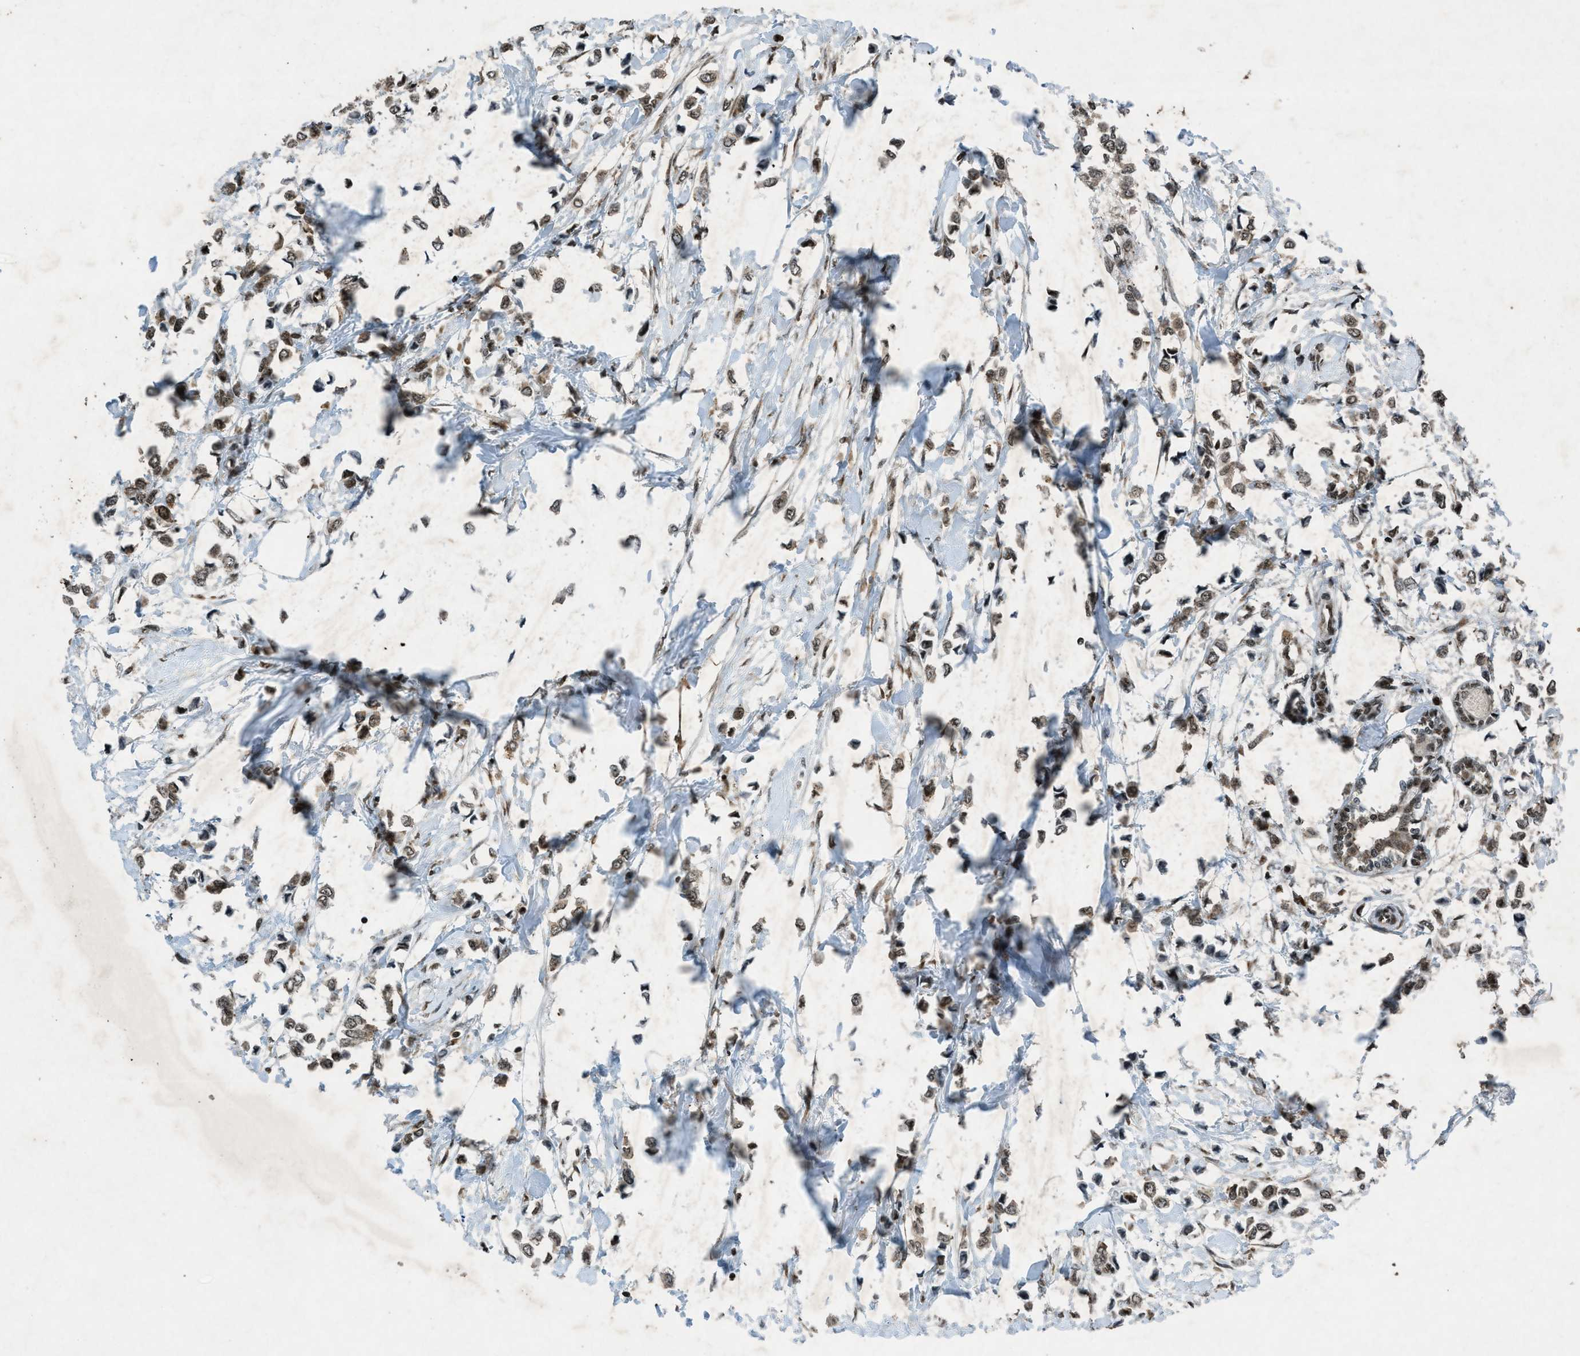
{"staining": {"intensity": "moderate", "quantity": ">75%", "location": "nuclear"}, "tissue": "breast cancer", "cell_type": "Tumor cells", "image_type": "cancer", "snomed": [{"axis": "morphology", "description": "Lobular carcinoma"}, {"axis": "topography", "description": "Breast"}], "caption": "Brown immunohistochemical staining in lobular carcinoma (breast) shows moderate nuclear expression in about >75% of tumor cells.", "gene": "NXF1", "patient": {"sex": "female", "age": 51}}